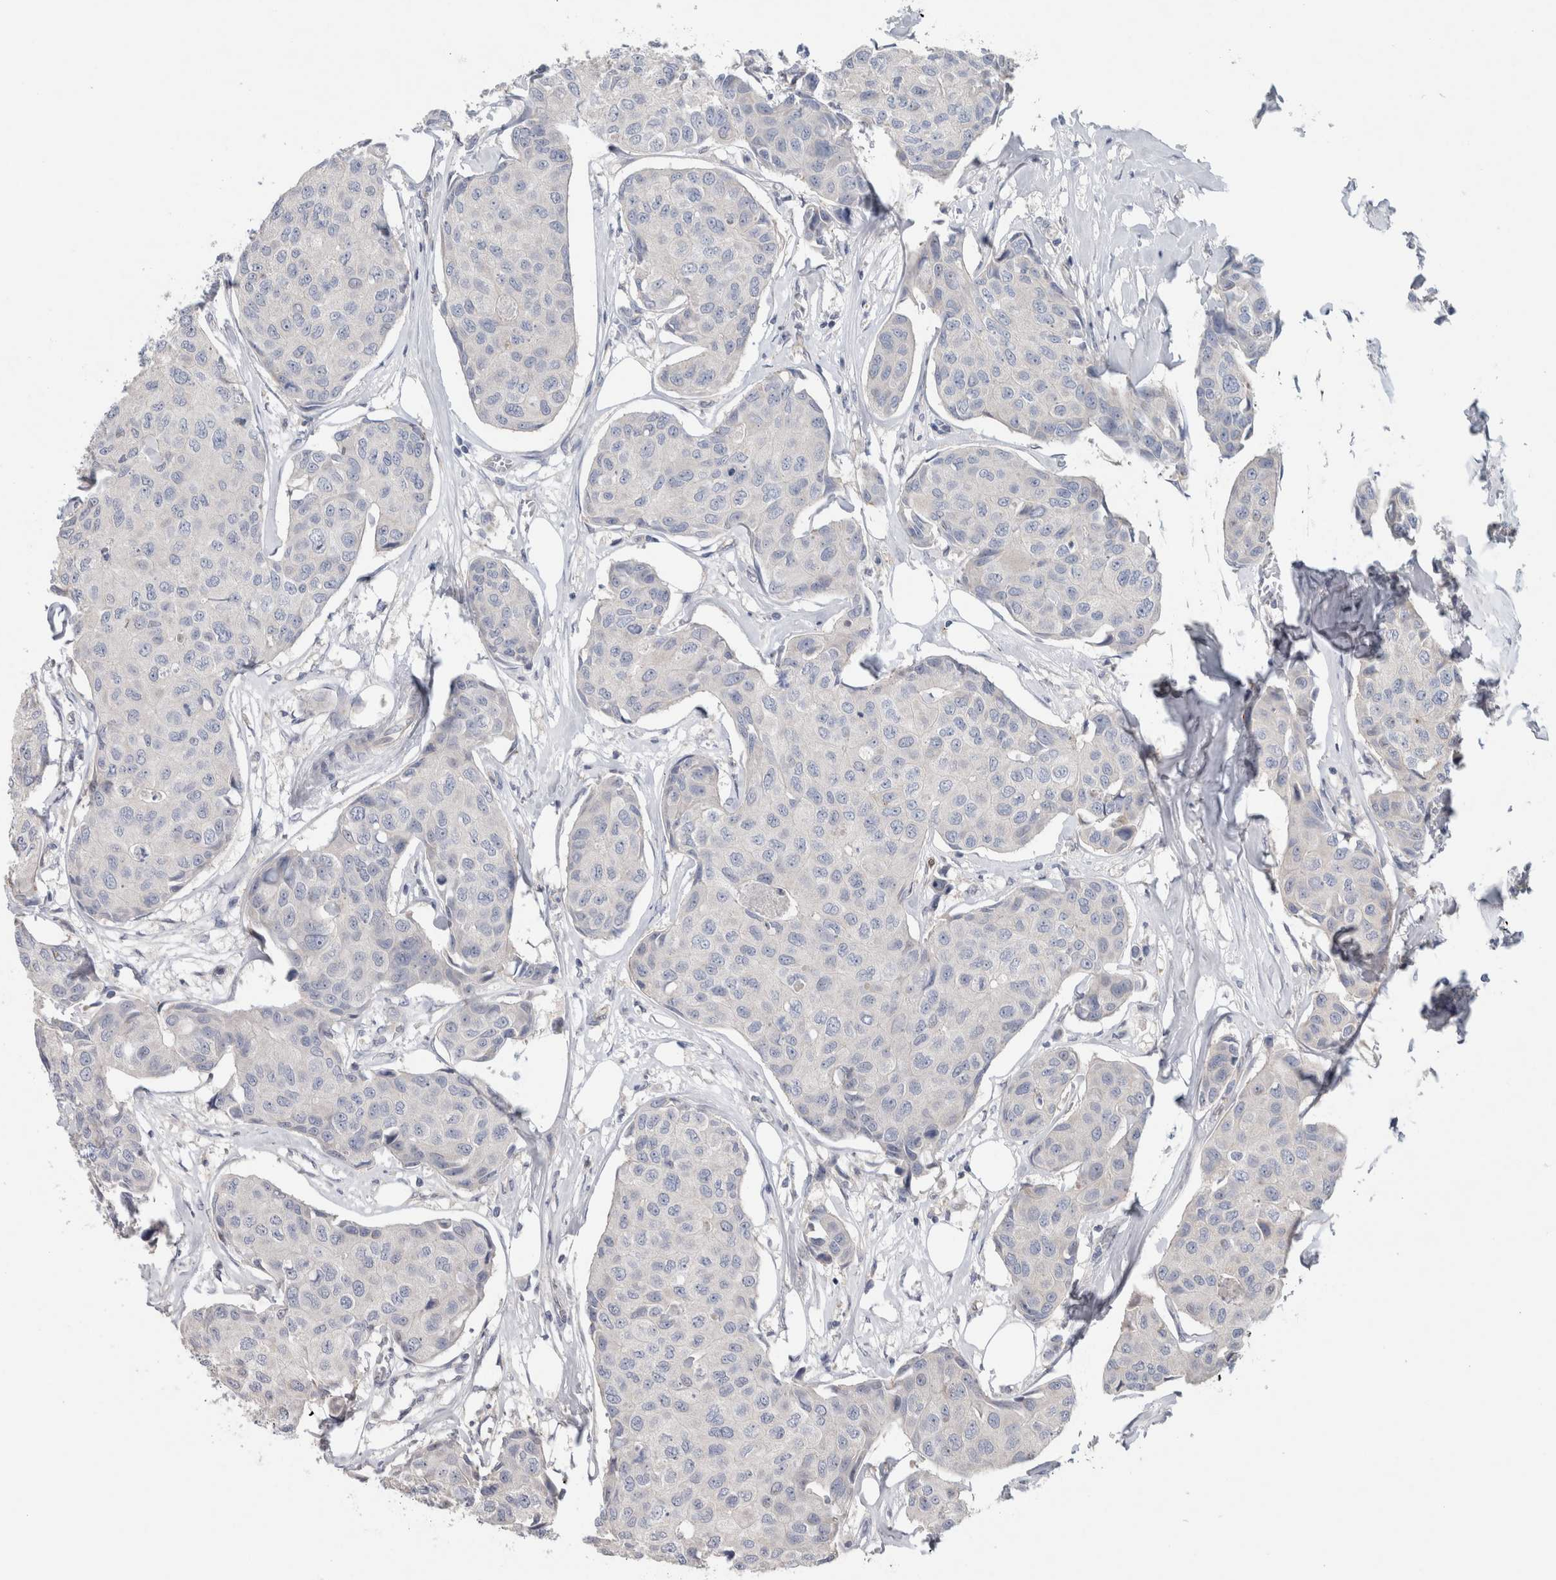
{"staining": {"intensity": "negative", "quantity": "none", "location": "none"}, "tissue": "breast cancer", "cell_type": "Tumor cells", "image_type": "cancer", "snomed": [{"axis": "morphology", "description": "Duct carcinoma"}, {"axis": "topography", "description": "Breast"}], "caption": "High magnification brightfield microscopy of intraductal carcinoma (breast) stained with DAB (brown) and counterstained with hematoxylin (blue): tumor cells show no significant staining.", "gene": "TARBP1", "patient": {"sex": "female", "age": 80}}